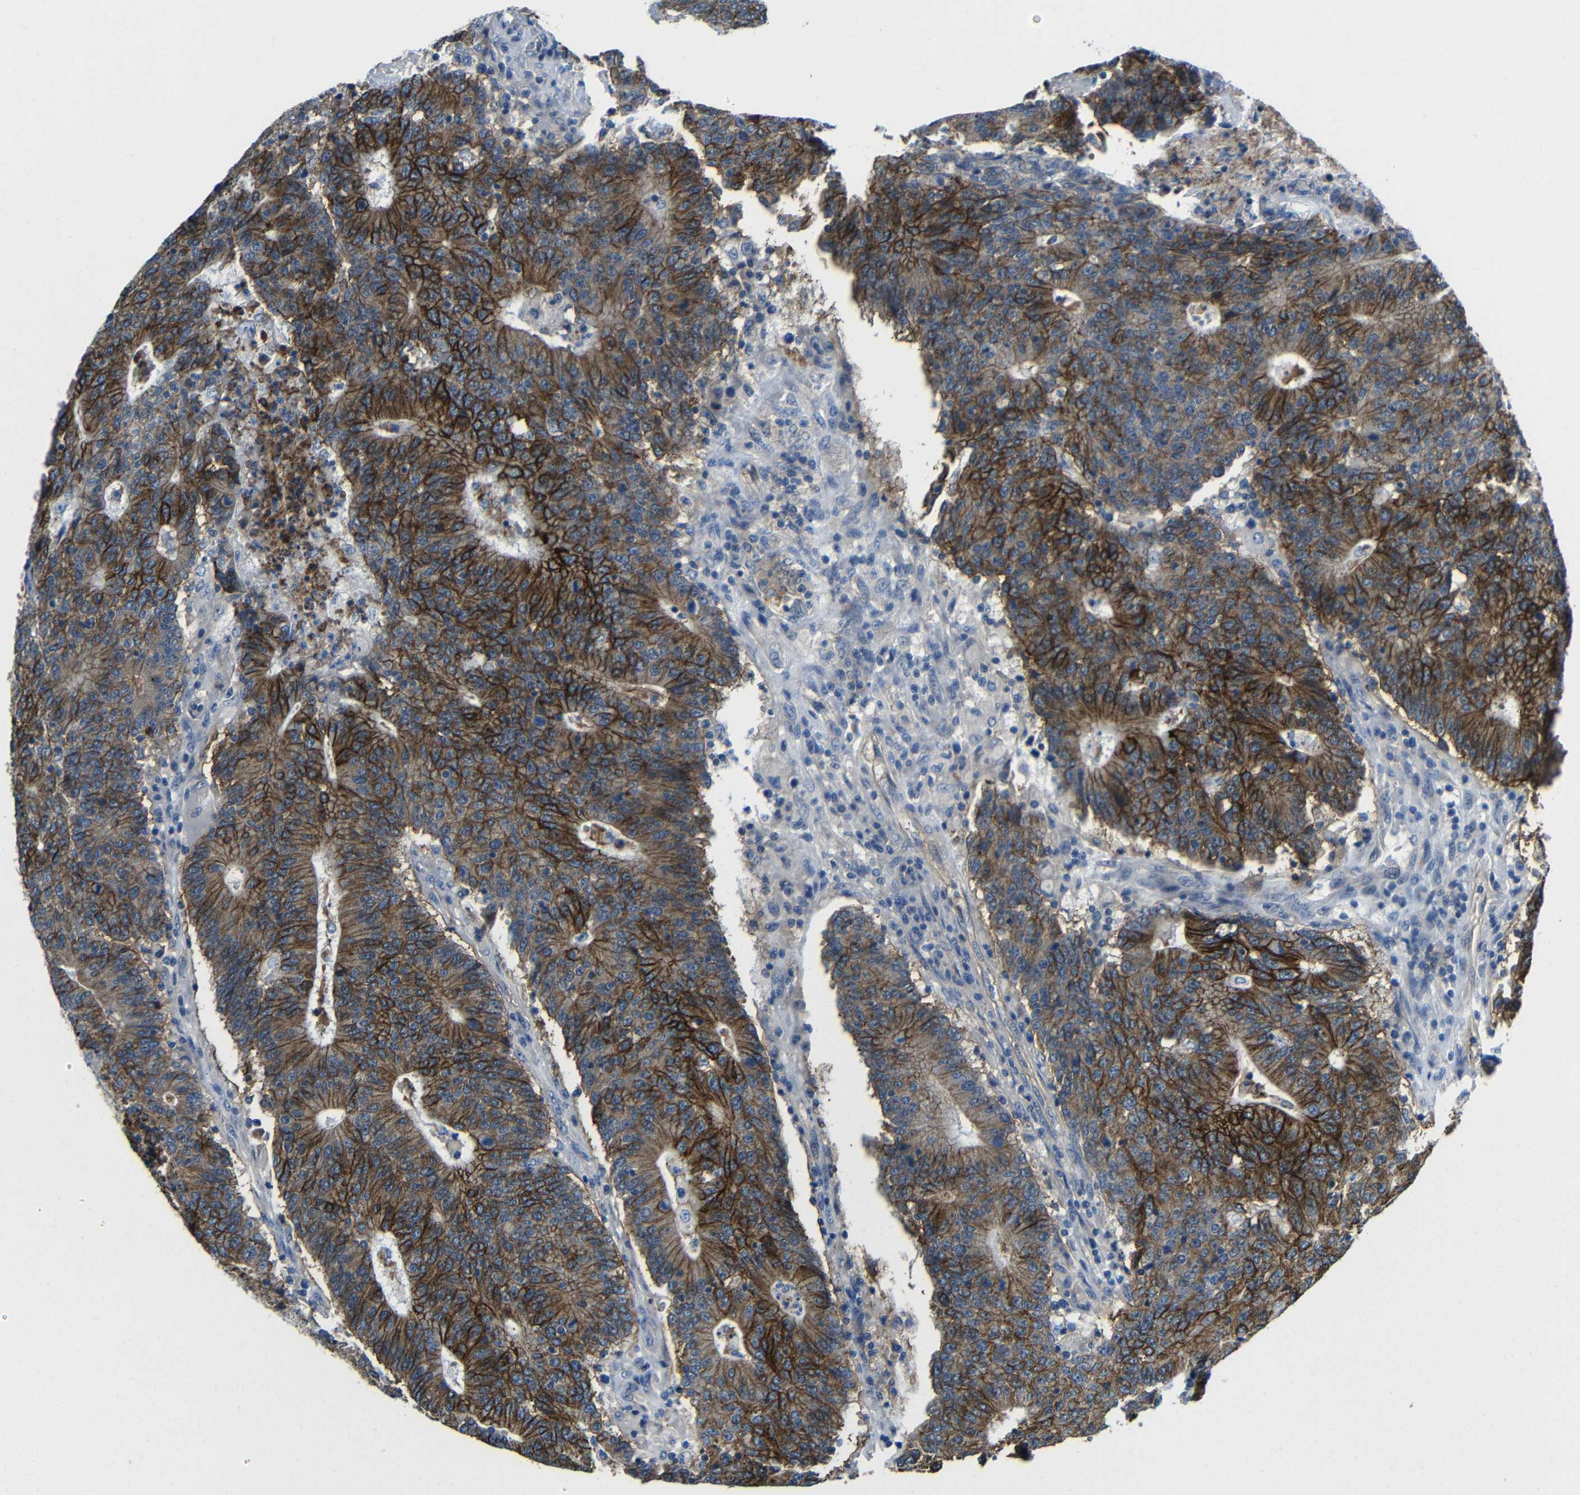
{"staining": {"intensity": "moderate", "quantity": ">75%", "location": "cytoplasmic/membranous"}, "tissue": "colorectal cancer", "cell_type": "Tumor cells", "image_type": "cancer", "snomed": [{"axis": "morphology", "description": "Normal tissue, NOS"}, {"axis": "morphology", "description": "Adenocarcinoma, NOS"}, {"axis": "topography", "description": "Colon"}], "caption": "This is an image of immunohistochemistry (IHC) staining of colorectal cancer, which shows moderate staining in the cytoplasmic/membranous of tumor cells.", "gene": "ZNF90", "patient": {"sex": "female", "age": 75}}